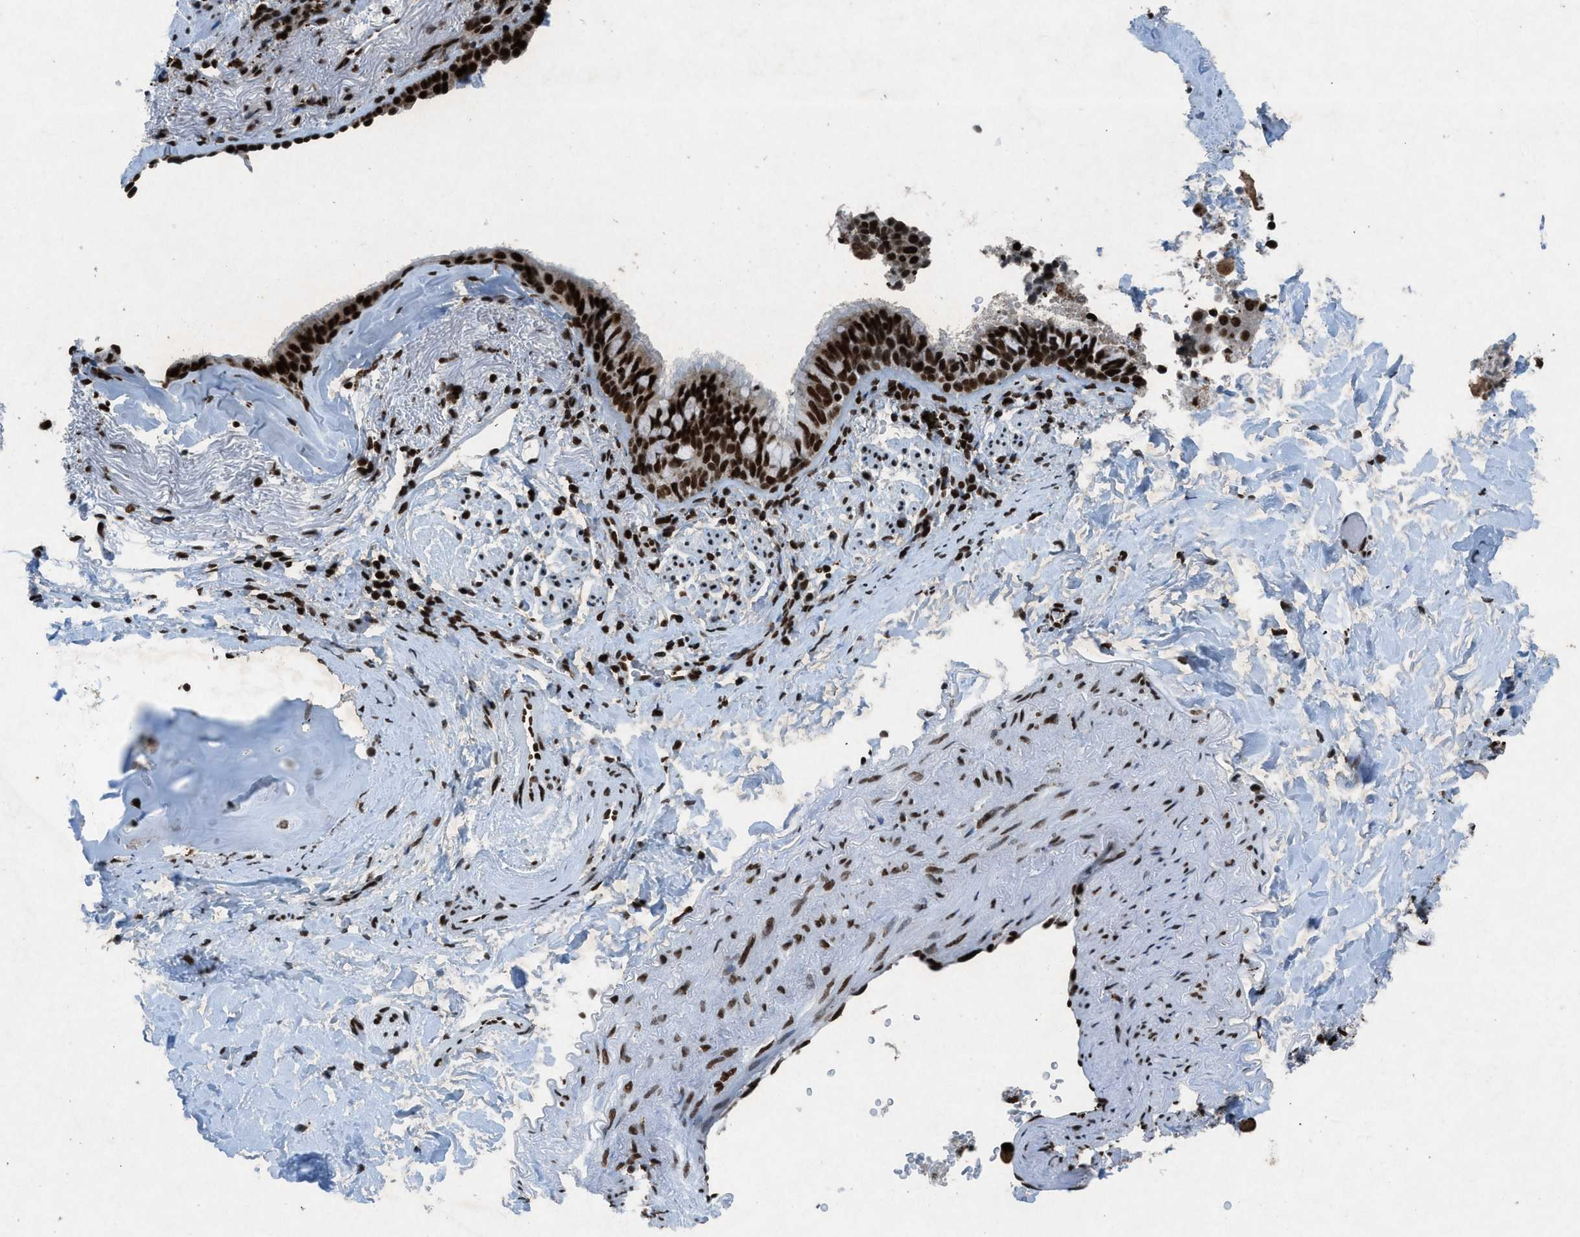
{"staining": {"intensity": "strong", "quantity": ">75%", "location": "nuclear"}, "tissue": "lung cancer", "cell_type": "Tumor cells", "image_type": "cancer", "snomed": [{"axis": "morphology", "description": "Squamous cell carcinoma, NOS"}, {"axis": "topography", "description": "Lung"}], "caption": "Brown immunohistochemical staining in human lung cancer (squamous cell carcinoma) exhibits strong nuclear staining in about >75% of tumor cells.", "gene": "NXF1", "patient": {"sex": "male", "age": 54}}